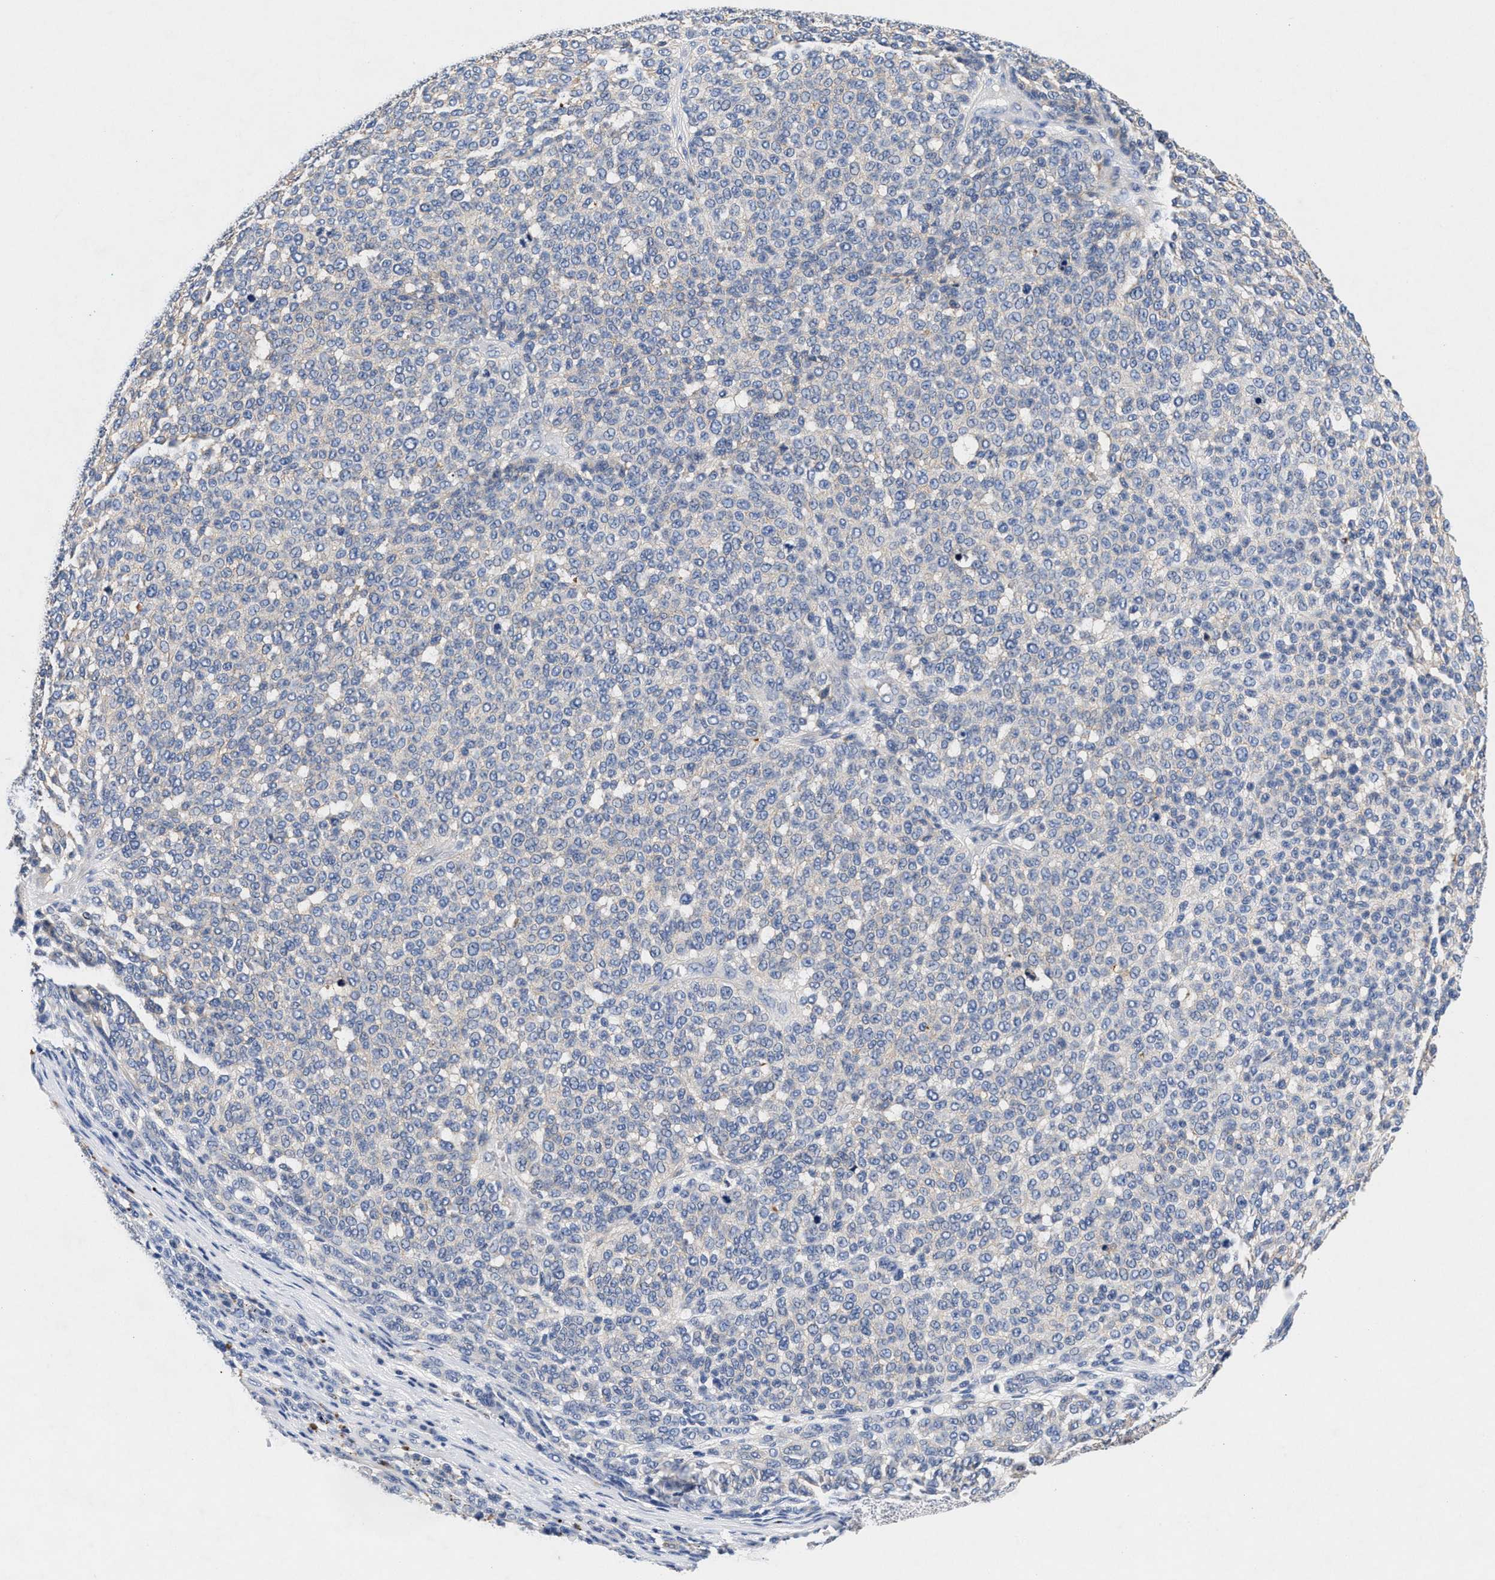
{"staining": {"intensity": "negative", "quantity": "none", "location": "none"}, "tissue": "melanoma", "cell_type": "Tumor cells", "image_type": "cancer", "snomed": [{"axis": "morphology", "description": "Malignant melanoma, NOS"}, {"axis": "topography", "description": "Skin"}], "caption": "Photomicrograph shows no protein expression in tumor cells of malignant melanoma tissue.", "gene": "GNAI3", "patient": {"sex": "male", "age": 59}}